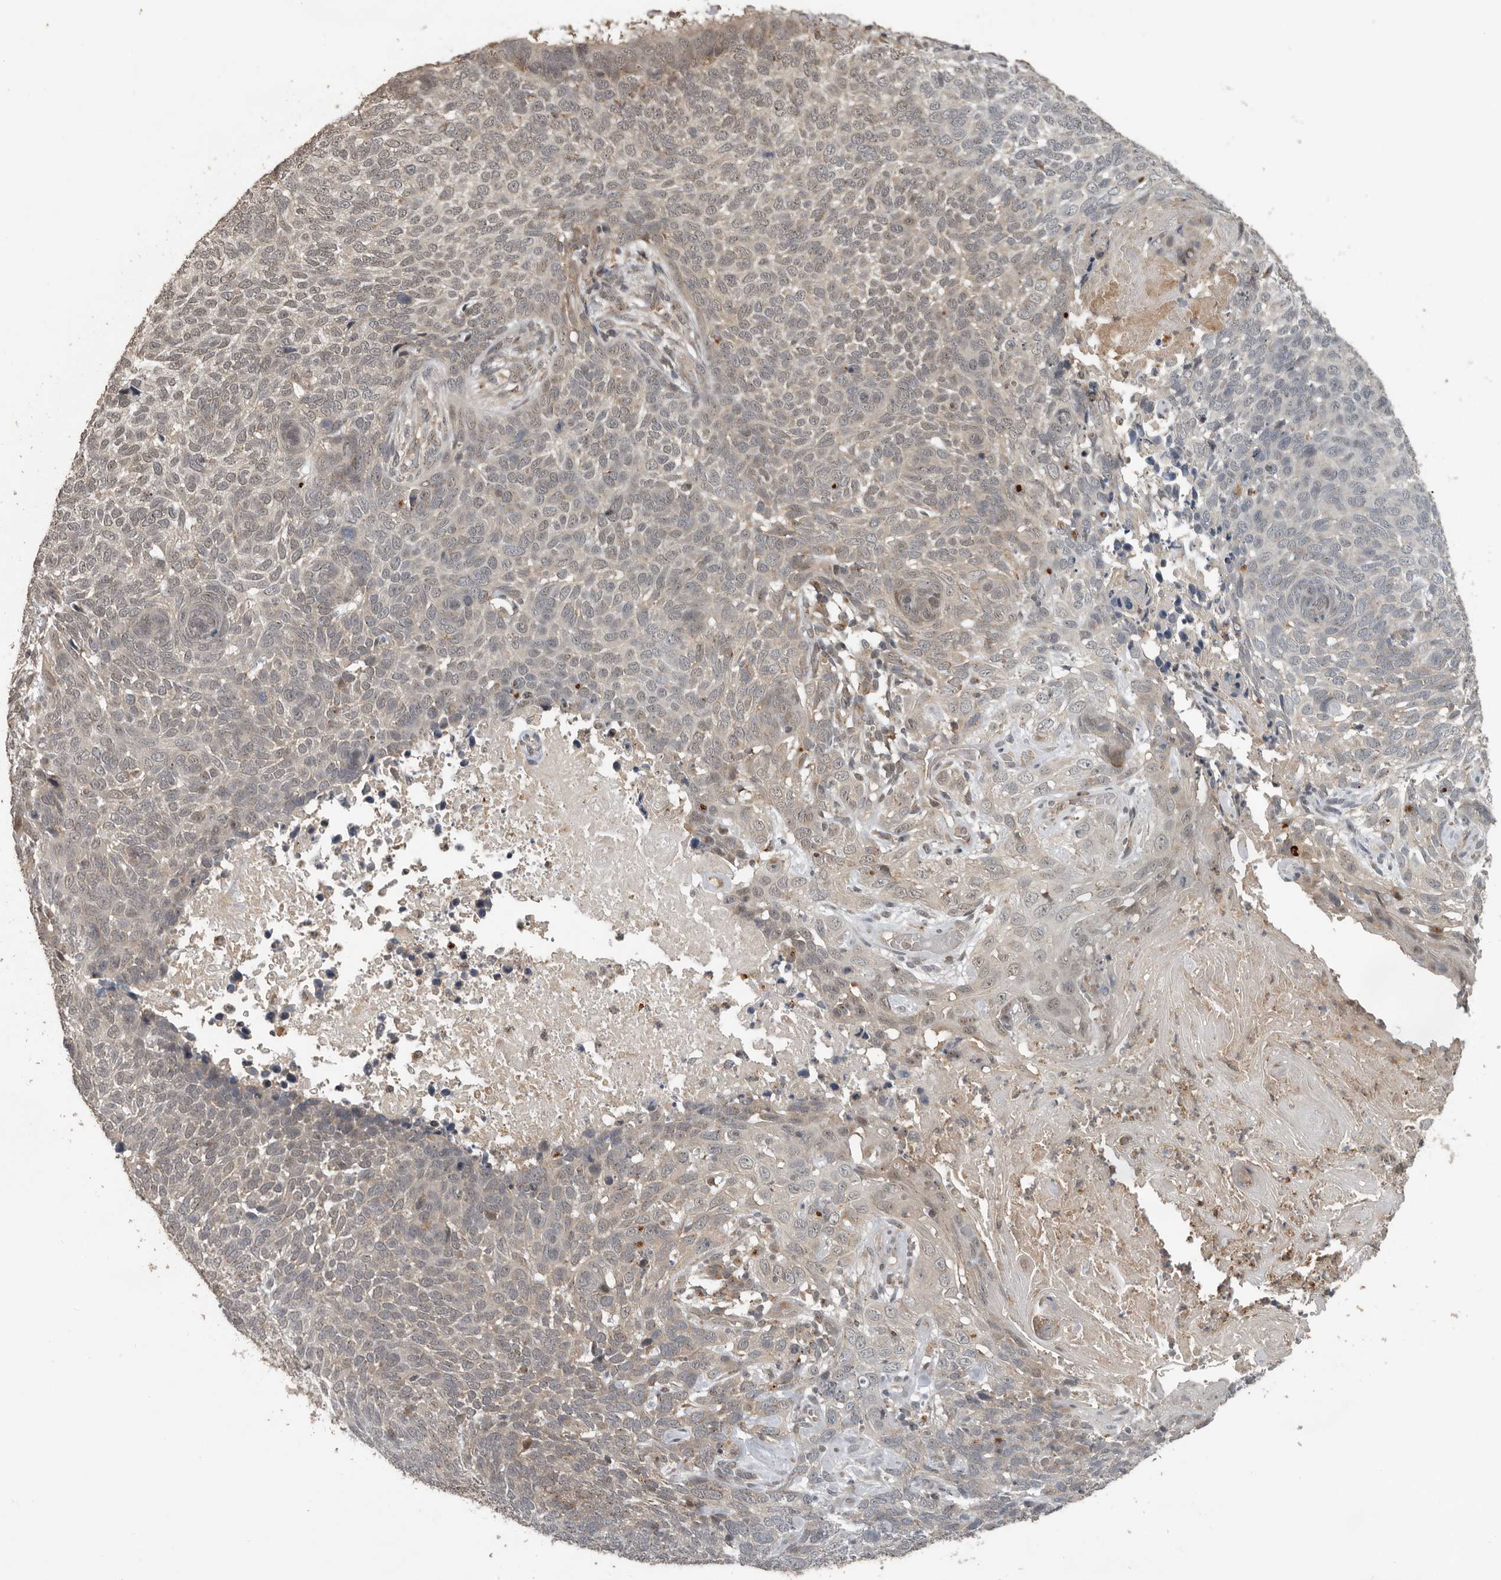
{"staining": {"intensity": "negative", "quantity": "none", "location": "none"}, "tissue": "skin cancer", "cell_type": "Tumor cells", "image_type": "cancer", "snomed": [{"axis": "morphology", "description": "Basal cell carcinoma"}, {"axis": "topography", "description": "Skin"}], "caption": "Tumor cells are negative for protein expression in human skin cancer (basal cell carcinoma).", "gene": "CEP350", "patient": {"sex": "female", "age": 64}}